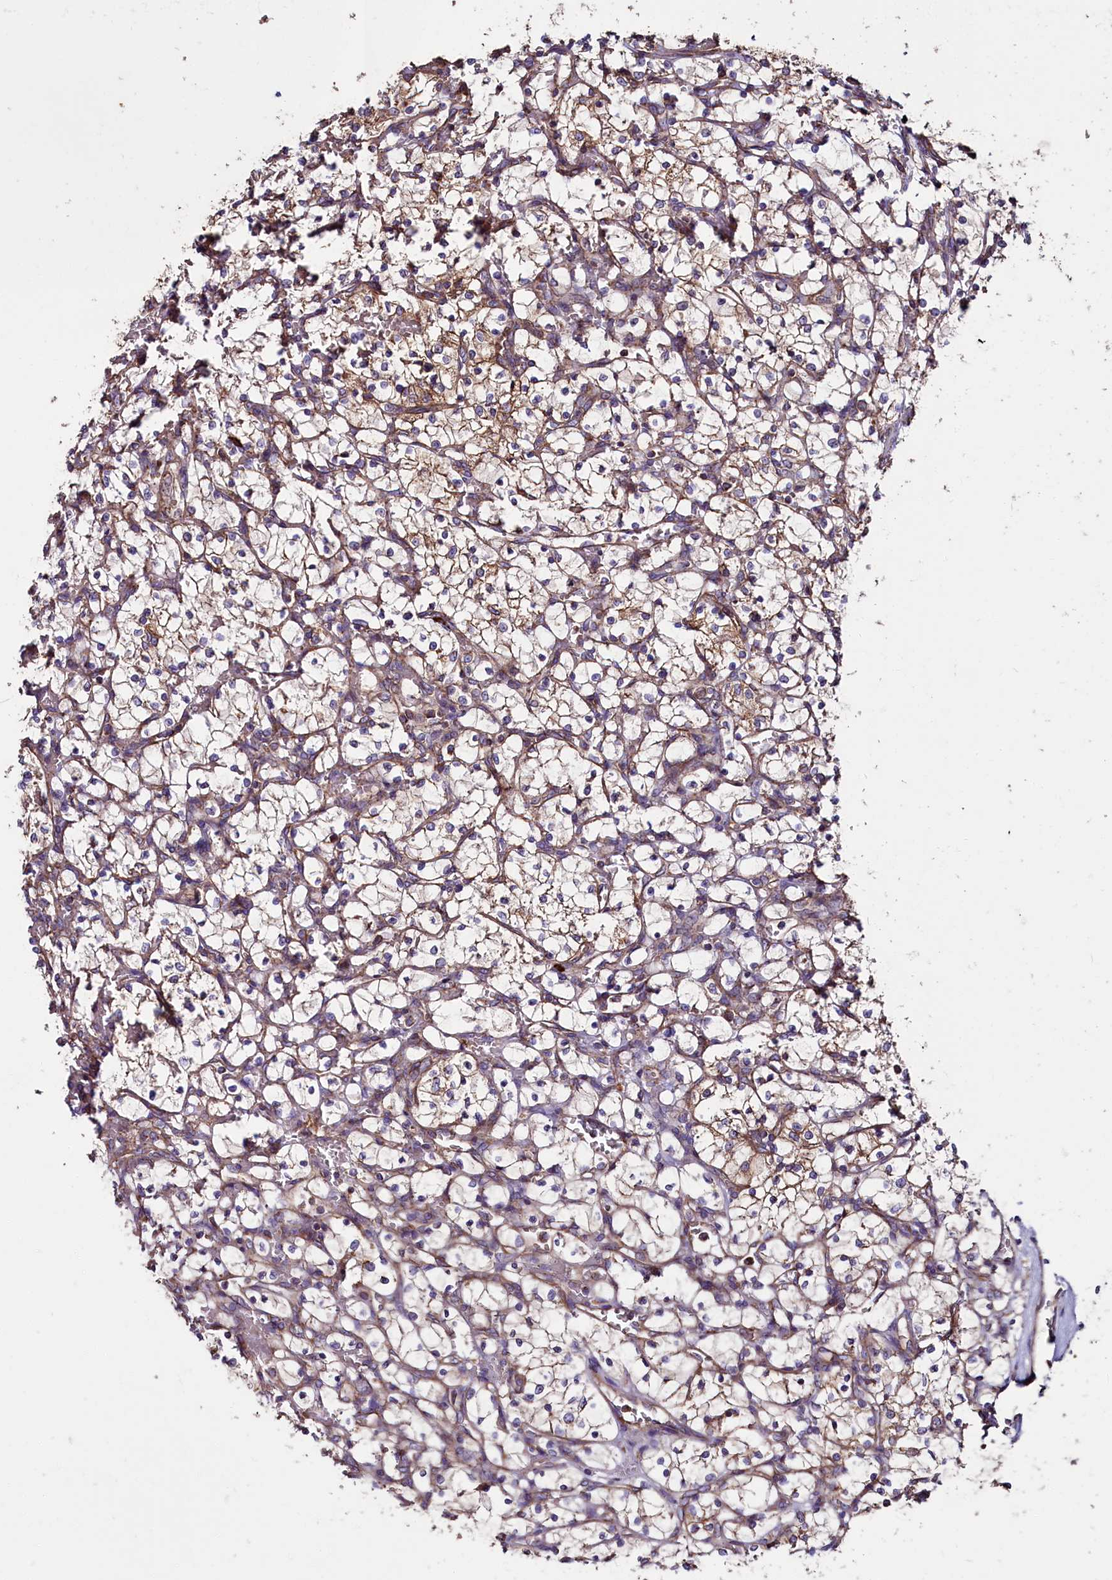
{"staining": {"intensity": "weak", "quantity": "25%-75%", "location": "cytoplasmic/membranous"}, "tissue": "renal cancer", "cell_type": "Tumor cells", "image_type": "cancer", "snomed": [{"axis": "morphology", "description": "Adenocarcinoma, NOS"}, {"axis": "topography", "description": "Kidney"}], "caption": "Immunohistochemical staining of human renal cancer displays low levels of weak cytoplasmic/membranous expression in approximately 25%-75% of tumor cells.", "gene": "ZSWIM1", "patient": {"sex": "female", "age": 69}}